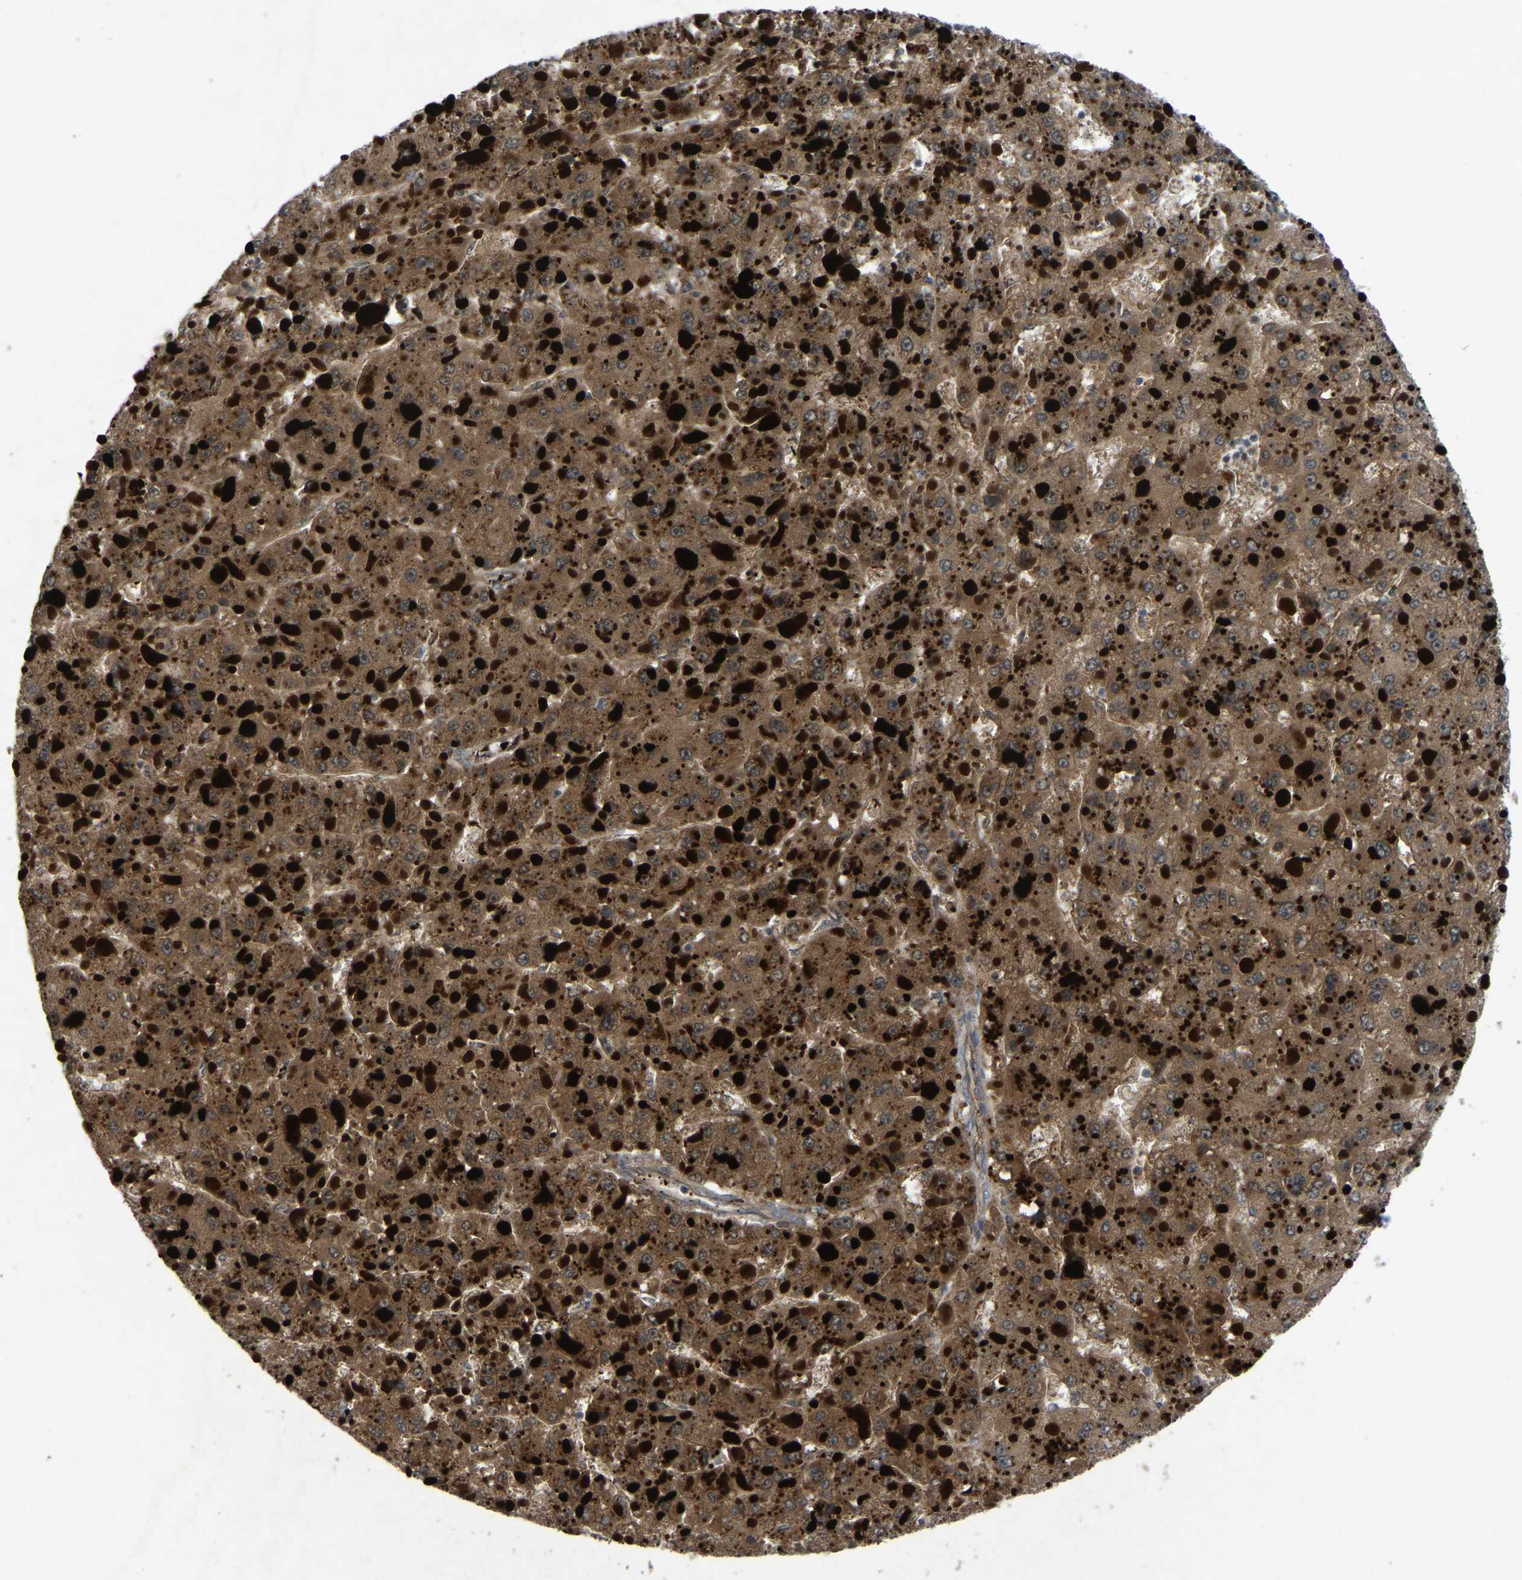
{"staining": {"intensity": "moderate", "quantity": ">75%", "location": "cytoplasmic/membranous"}, "tissue": "liver cancer", "cell_type": "Tumor cells", "image_type": "cancer", "snomed": [{"axis": "morphology", "description": "Carcinoma, Hepatocellular, NOS"}, {"axis": "topography", "description": "Liver"}], "caption": "Protein expression analysis of human liver hepatocellular carcinoma reveals moderate cytoplasmic/membranous staining in about >75% of tumor cells.", "gene": "FHIT", "patient": {"sex": "female", "age": 73}}